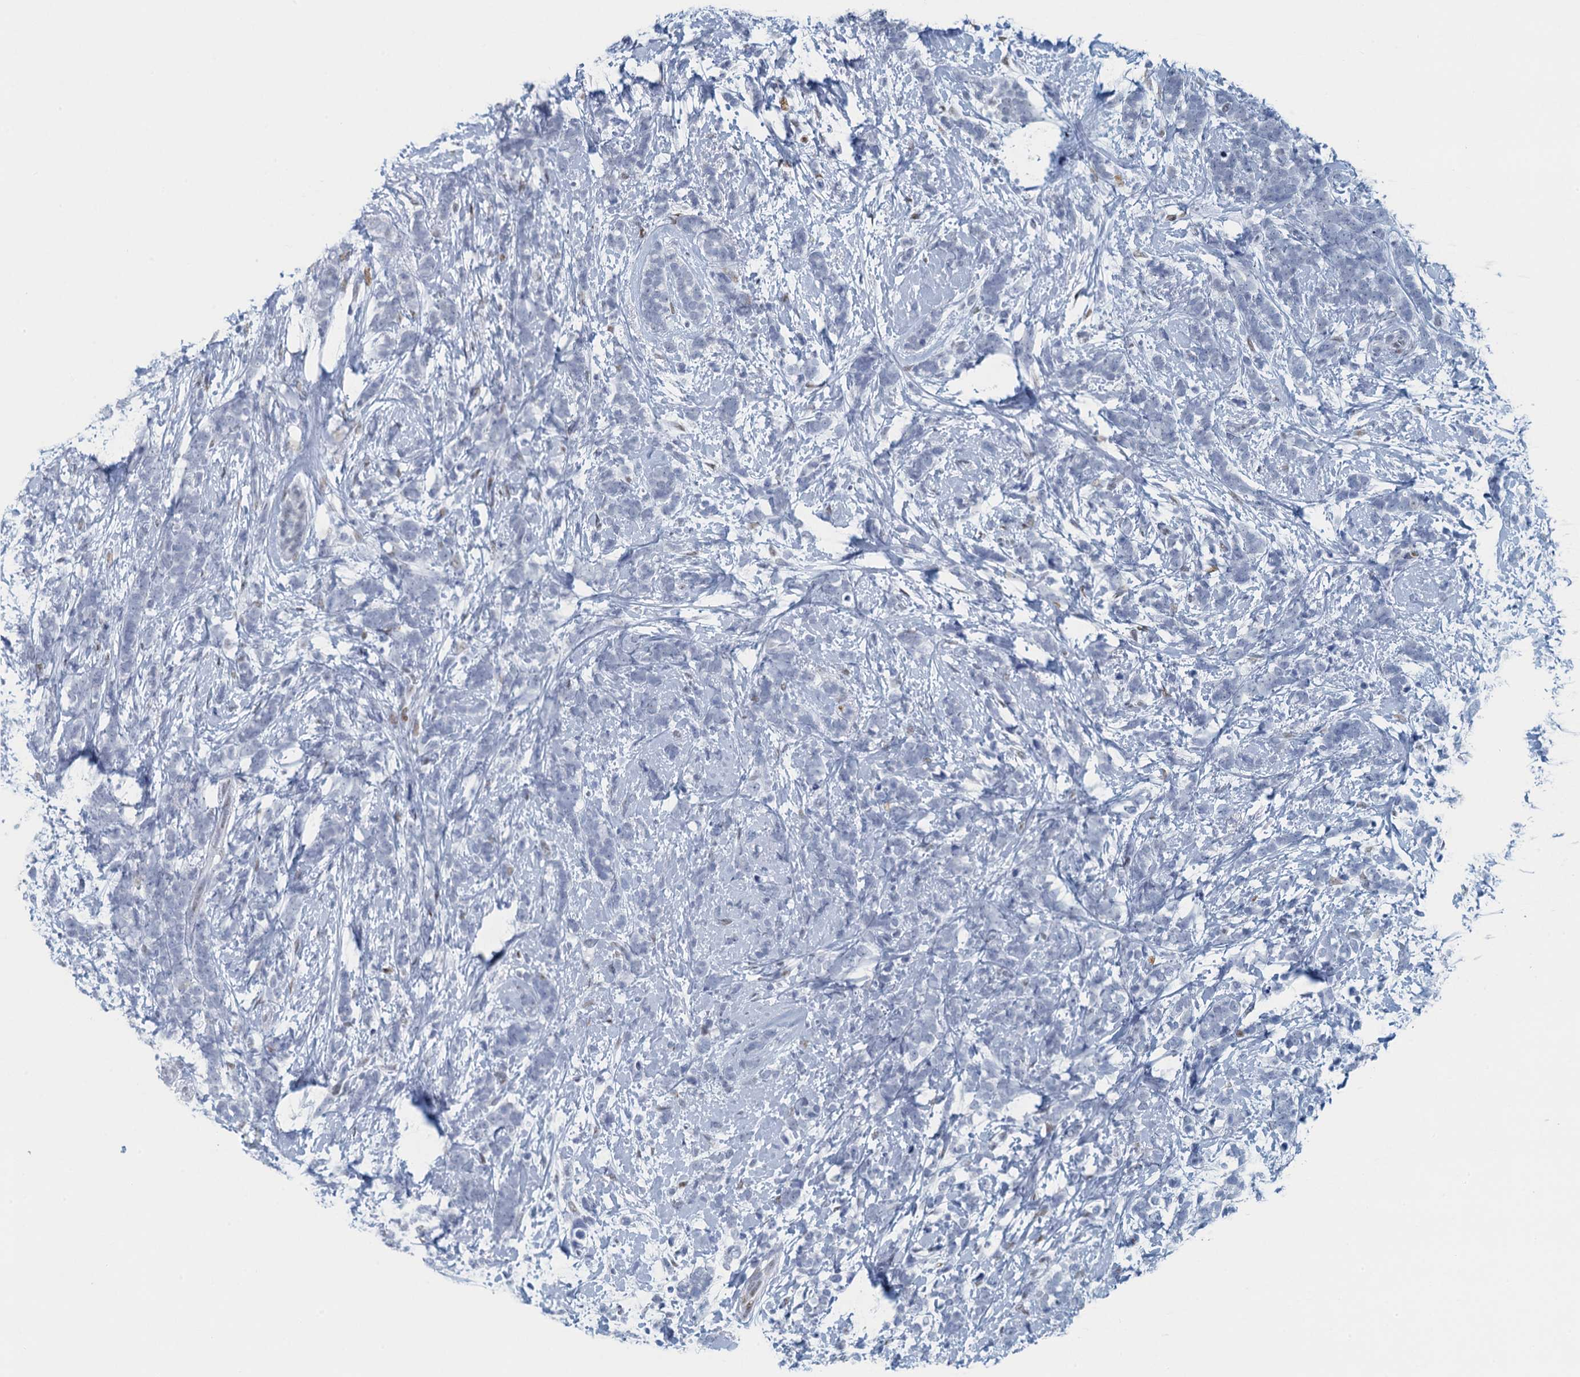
{"staining": {"intensity": "negative", "quantity": "none", "location": "none"}, "tissue": "breast cancer", "cell_type": "Tumor cells", "image_type": "cancer", "snomed": [{"axis": "morphology", "description": "Lobular carcinoma"}, {"axis": "topography", "description": "Breast"}], "caption": "Tumor cells show no significant staining in breast cancer.", "gene": "TTLL9", "patient": {"sex": "female", "age": 58}}